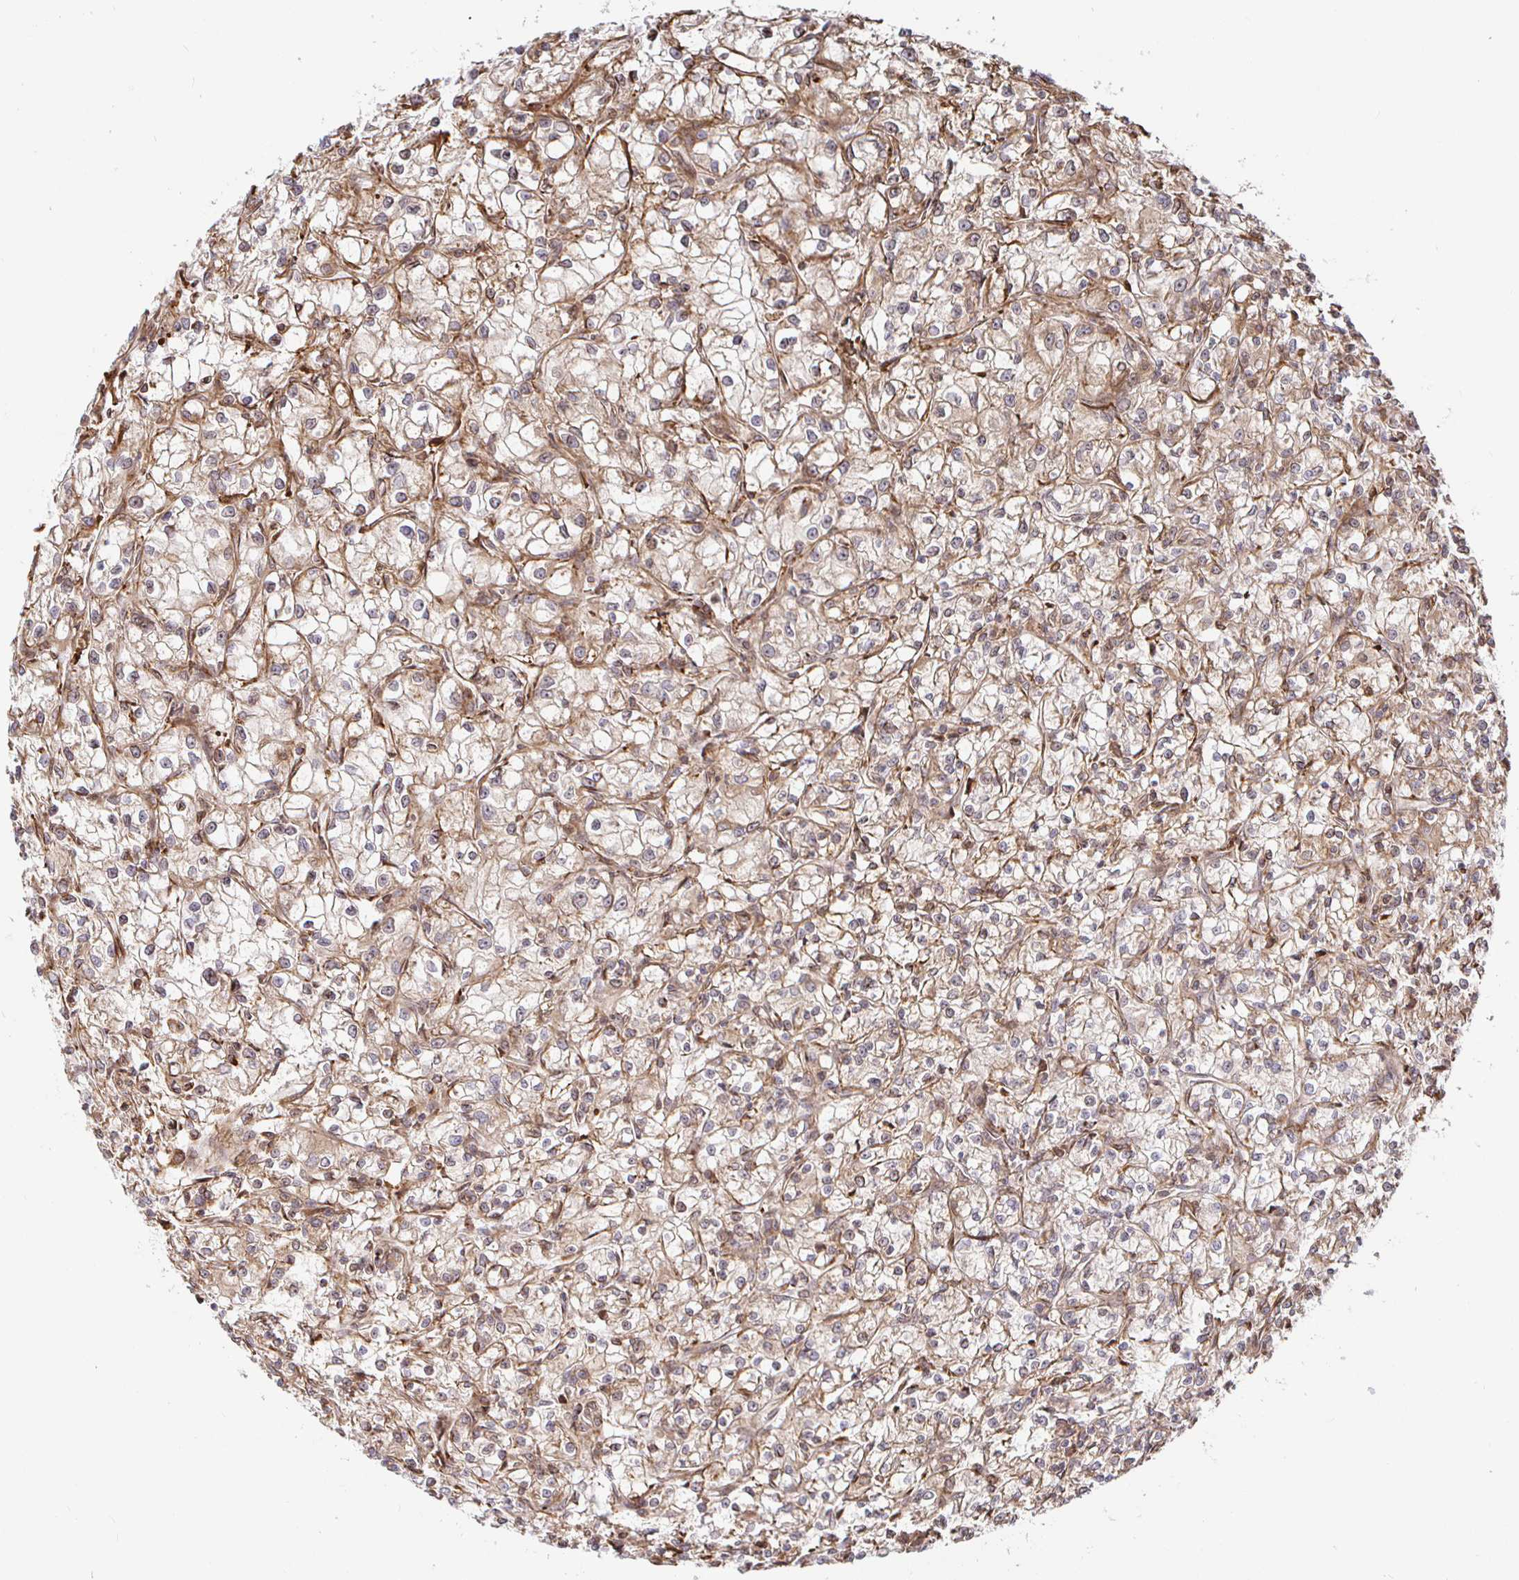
{"staining": {"intensity": "weak", "quantity": ">75%", "location": "cytoplasmic/membranous"}, "tissue": "renal cancer", "cell_type": "Tumor cells", "image_type": "cancer", "snomed": [{"axis": "morphology", "description": "Adenocarcinoma, NOS"}, {"axis": "topography", "description": "Kidney"}], "caption": "This is an image of immunohistochemistry staining of renal cancer, which shows weak staining in the cytoplasmic/membranous of tumor cells.", "gene": "STRAP", "patient": {"sex": "female", "age": 59}}